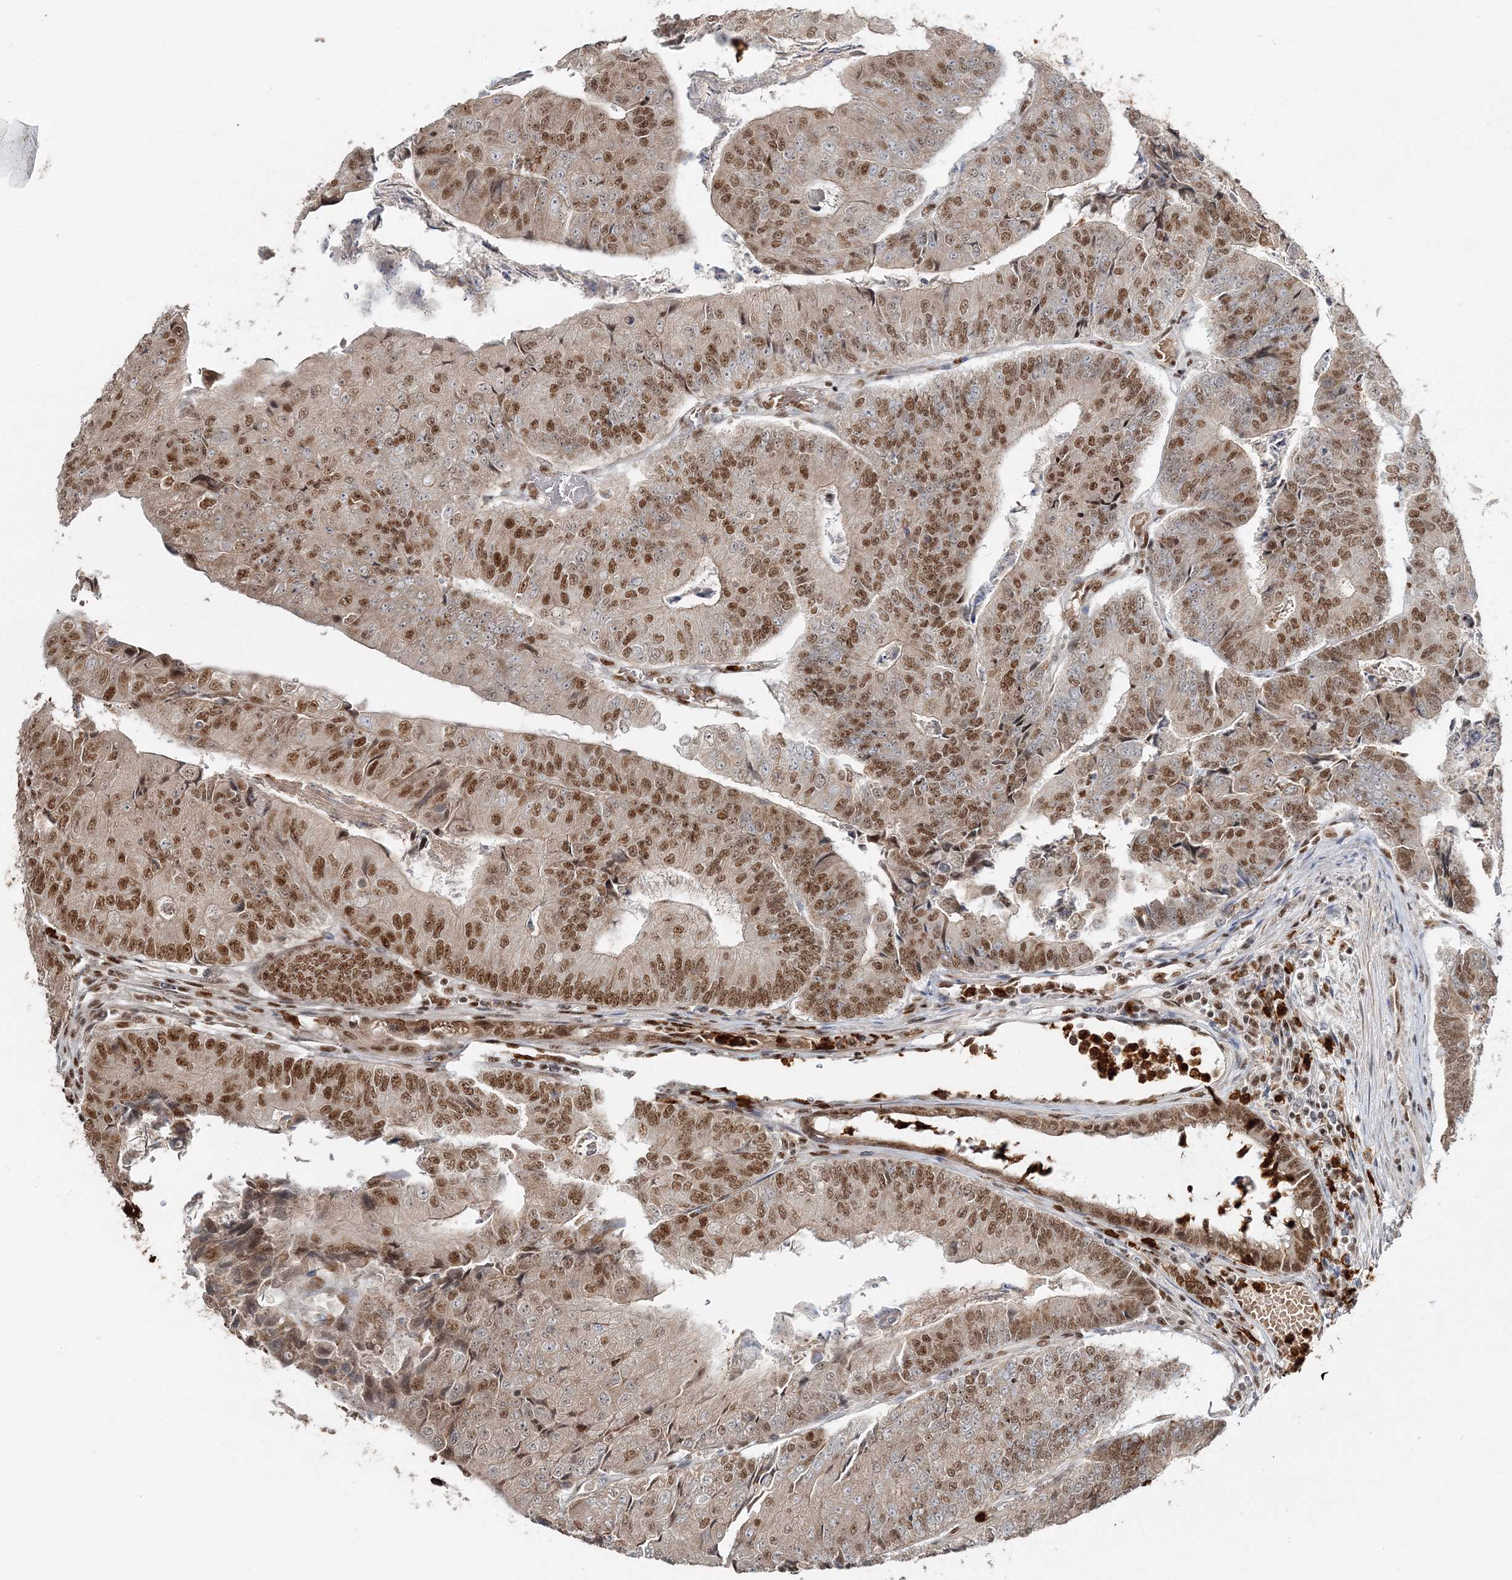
{"staining": {"intensity": "moderate", "quantity": ">75%", "location": "cytoplasmic/membranous,nuclear"}, "tissue": "colorectal cancer", "cell_type": "Tumor cells", "image_type": "cancer", "snomed": [{"axis": "morphology", "description": "Adenocarcinoma, NOS"}, {"axis": "topography", "description": "Colon"}], "caption": "Moderate cytoplasmic/membranous and nuclear expression for a protein is appreciated in approximately >75% of tumor cells of colorectal cancer using immunohistochemistry (IHC).", "gene": "QRICH1", "patient": {"sex": "female", "age": 67}}